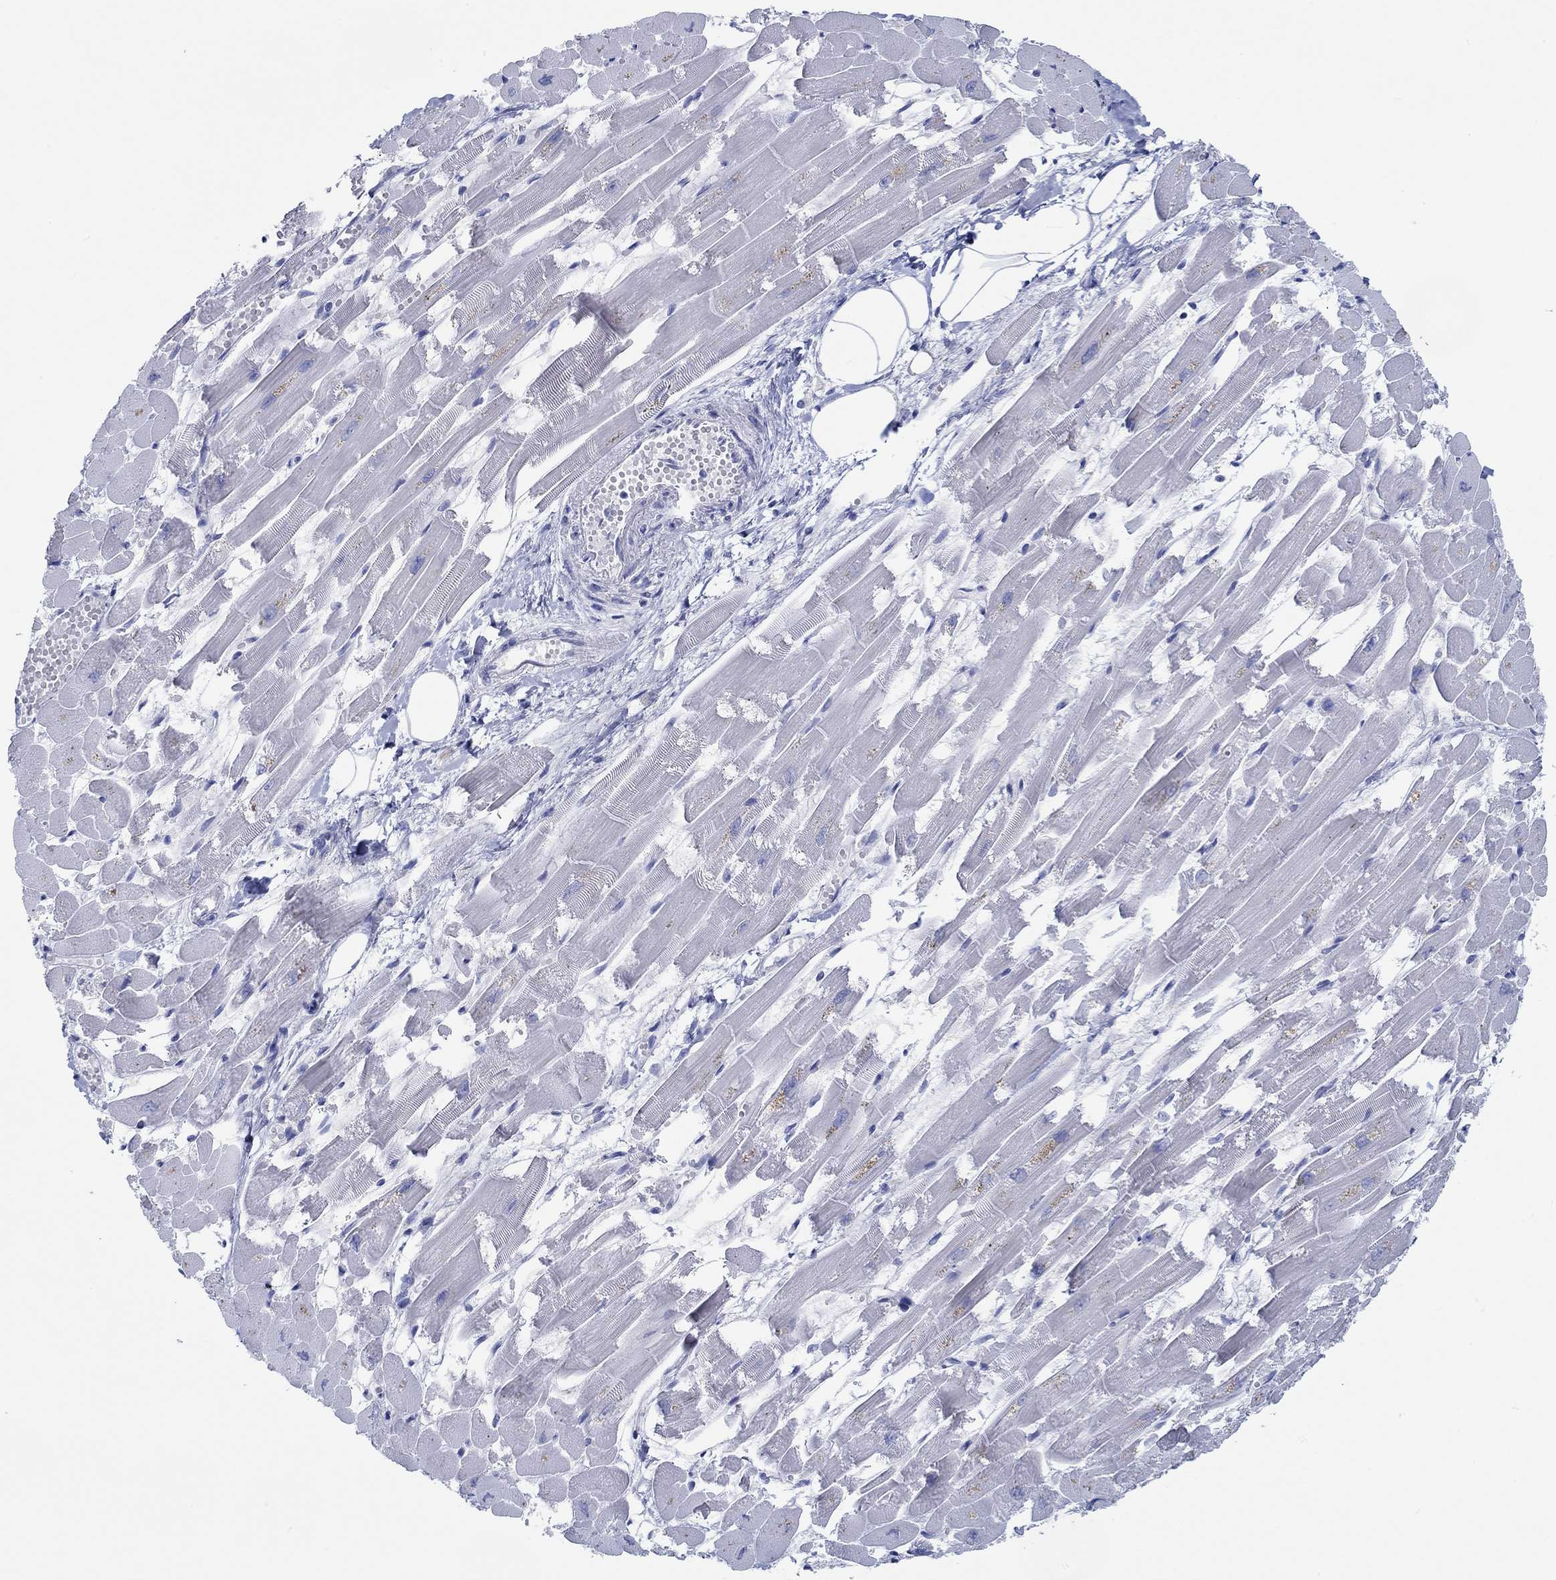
{"staining": {"intensity": "negative", "quantity": "none", "location": "none"}, "tissue": "heart muscle", "cell_type": "Cardiomyocytes", "image_type": "normal", "snomed": [{"axis": "morphology", "description": "Normal tissue, NOS"}, {"axis": "topography", "description": "Heart"}], "caption": "Immunohistochemical staining of normal heart muscle demonstrates no significant positivity in cardiomyocytes.", "gene": "IGFBP6", "patient": {"sex": "female", "age": 52}}